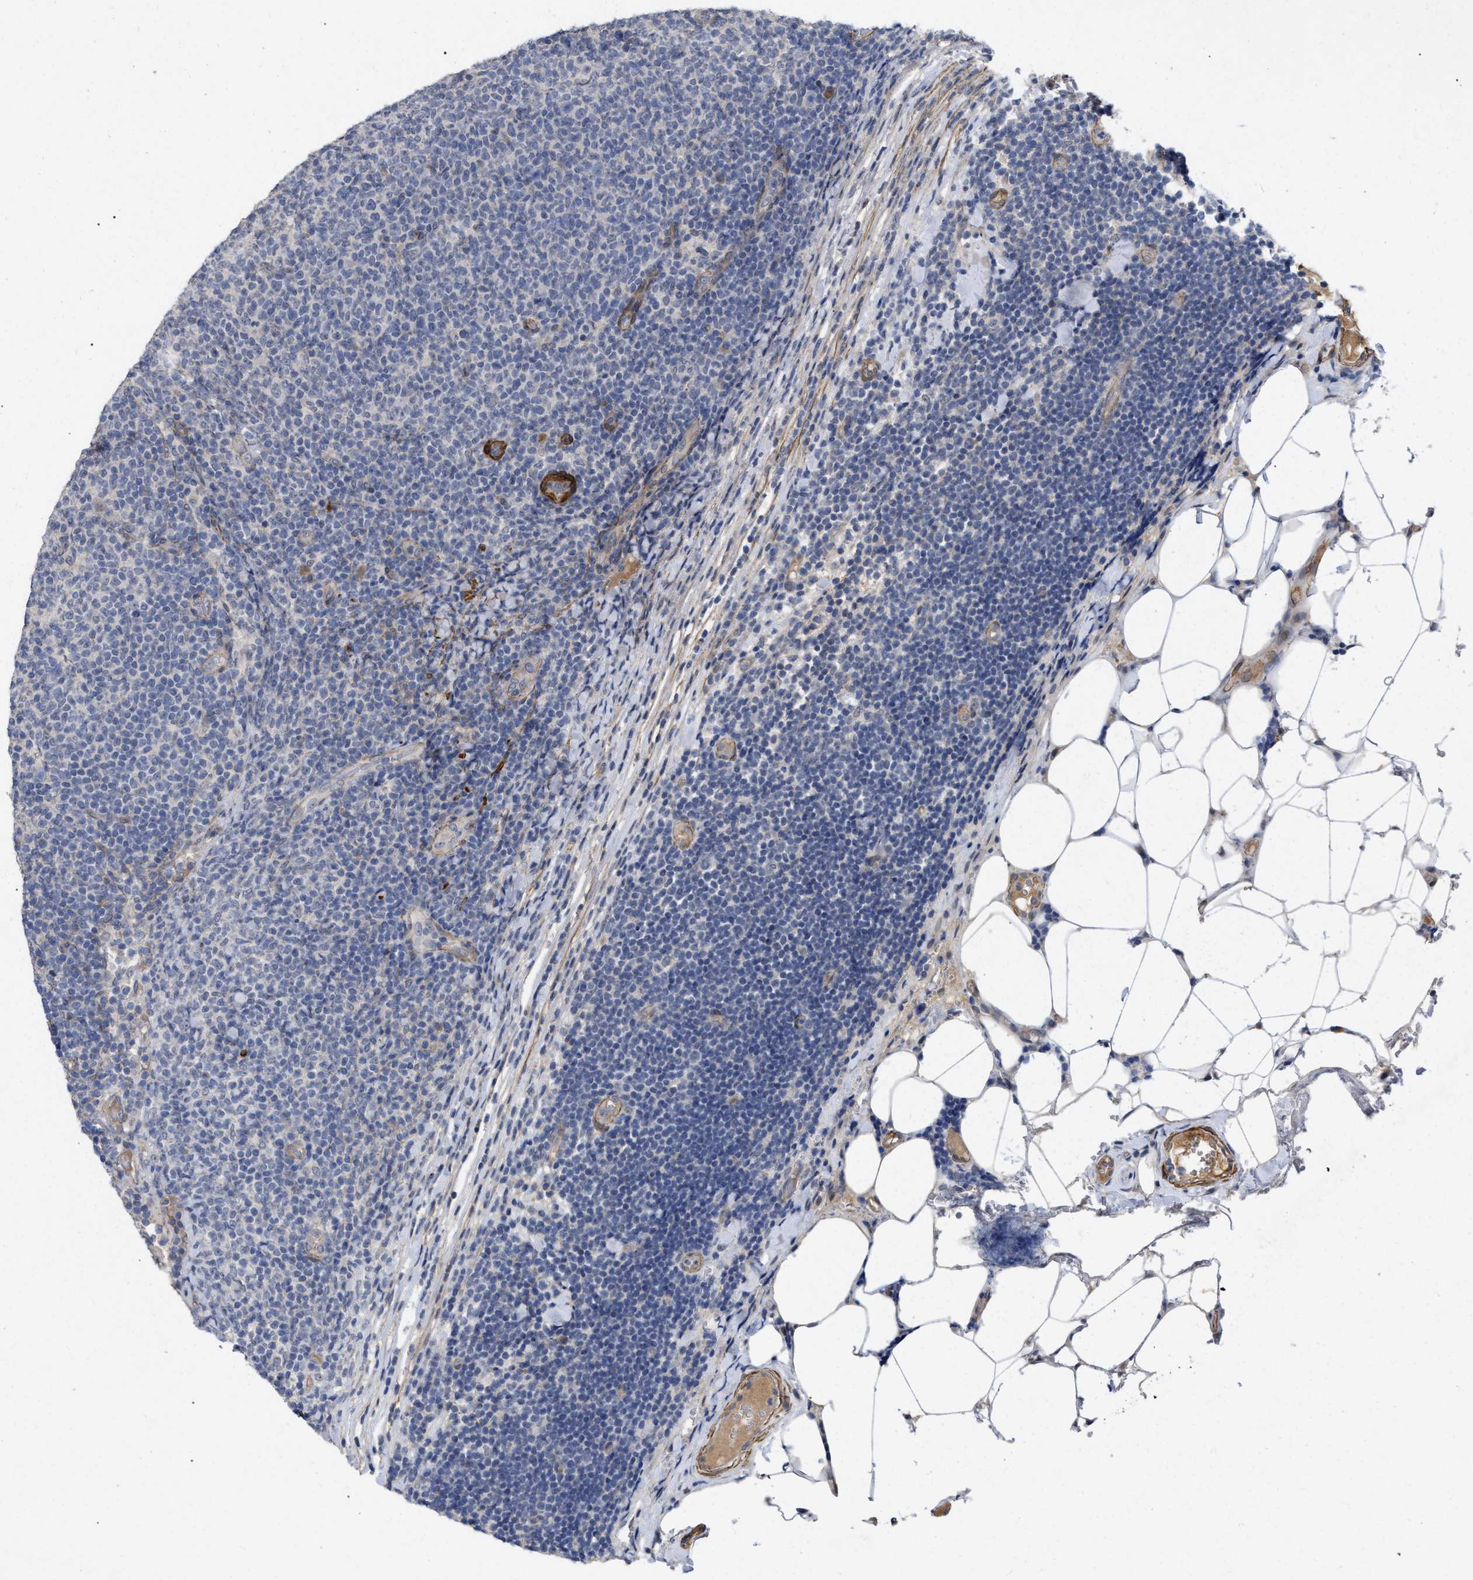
{"staining": {"intensity": "negative", "quantity": "none", "location": "none"}, "tissue": "lymphoma", "cell_type": "Tumor cells", "image_type": "cancer", "snomed": [{"axis": "morphology", "description": "Malignant lymphoma, non-Hodgkin's type, Low grade"}, {"axis": "topography", "description": "Lymph node"}], "caption": "DAB (3,3'-diaminobenzidine) immunohistochemical staining of malignant lymphoma, non-Hodgkin's type (low-grade) shows no significant staining in tumor cells. Nuclei are stained in blue.", "gene": "ST6GALNAC6", "patient": {"sex": "male", "age": 66}}